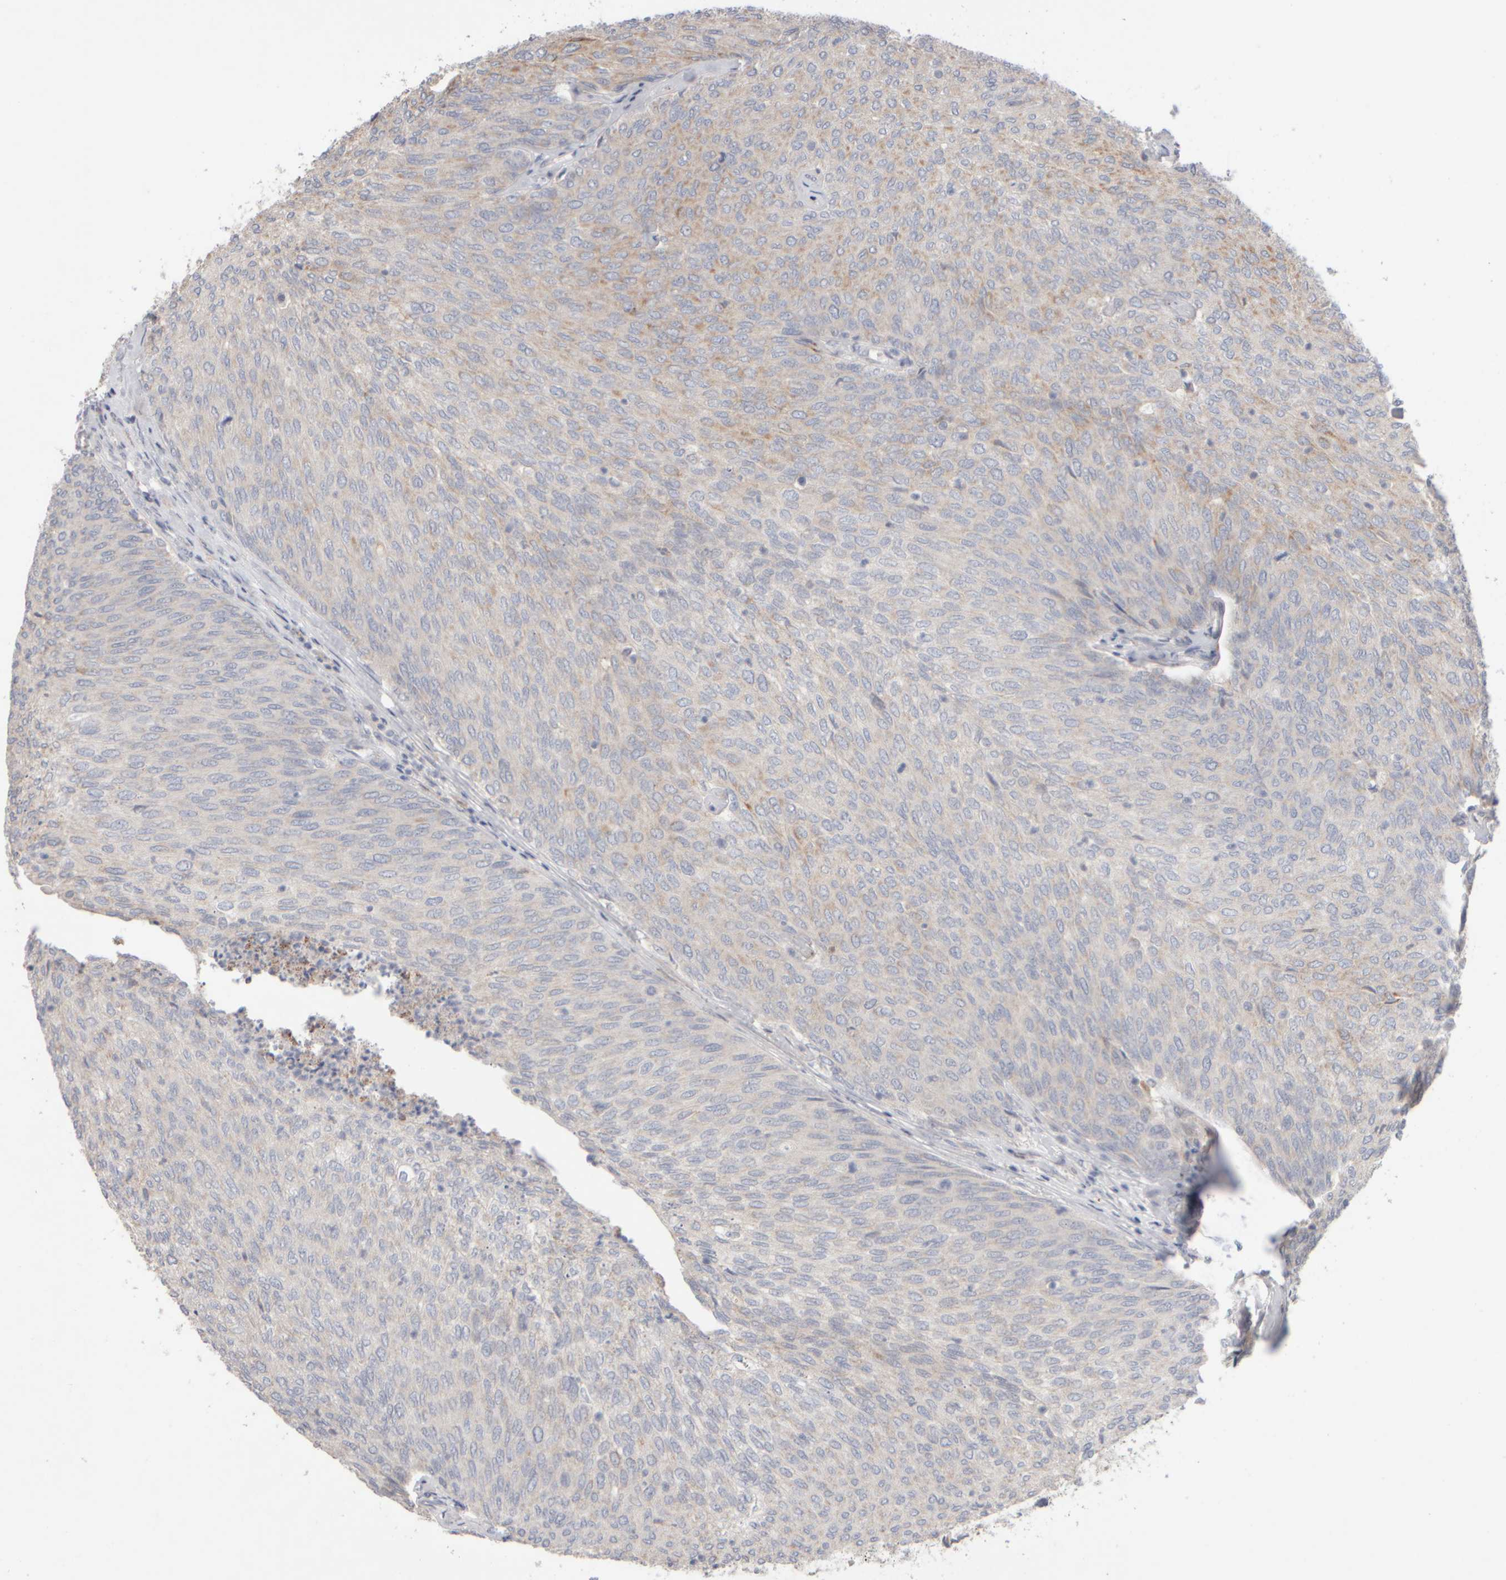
{"staining": {"intensity": "moderate", "quantity": "<25%", "location": "cytoplasmic/membranous"}, "tissue": "urothelial cancer", "cell_type": "Tumor cells", "image_type": "cancer", "snomed": [{"axis": "morphology", "description": "Urothelial carcinoma, Low grade"}, {"axis": "topography", "description": "Urinary bladder"}], "caption": "This image shows urothelial cancer stained with immunohistochemistry (IHC) to label a protein in brown. The cytoplasmic/membranous of tumor cells show moderate positivity for the protein. Nuclei are counter-stained blue.", "gene": "CHADL", "patient": {"sex": "female", "age": 79}}